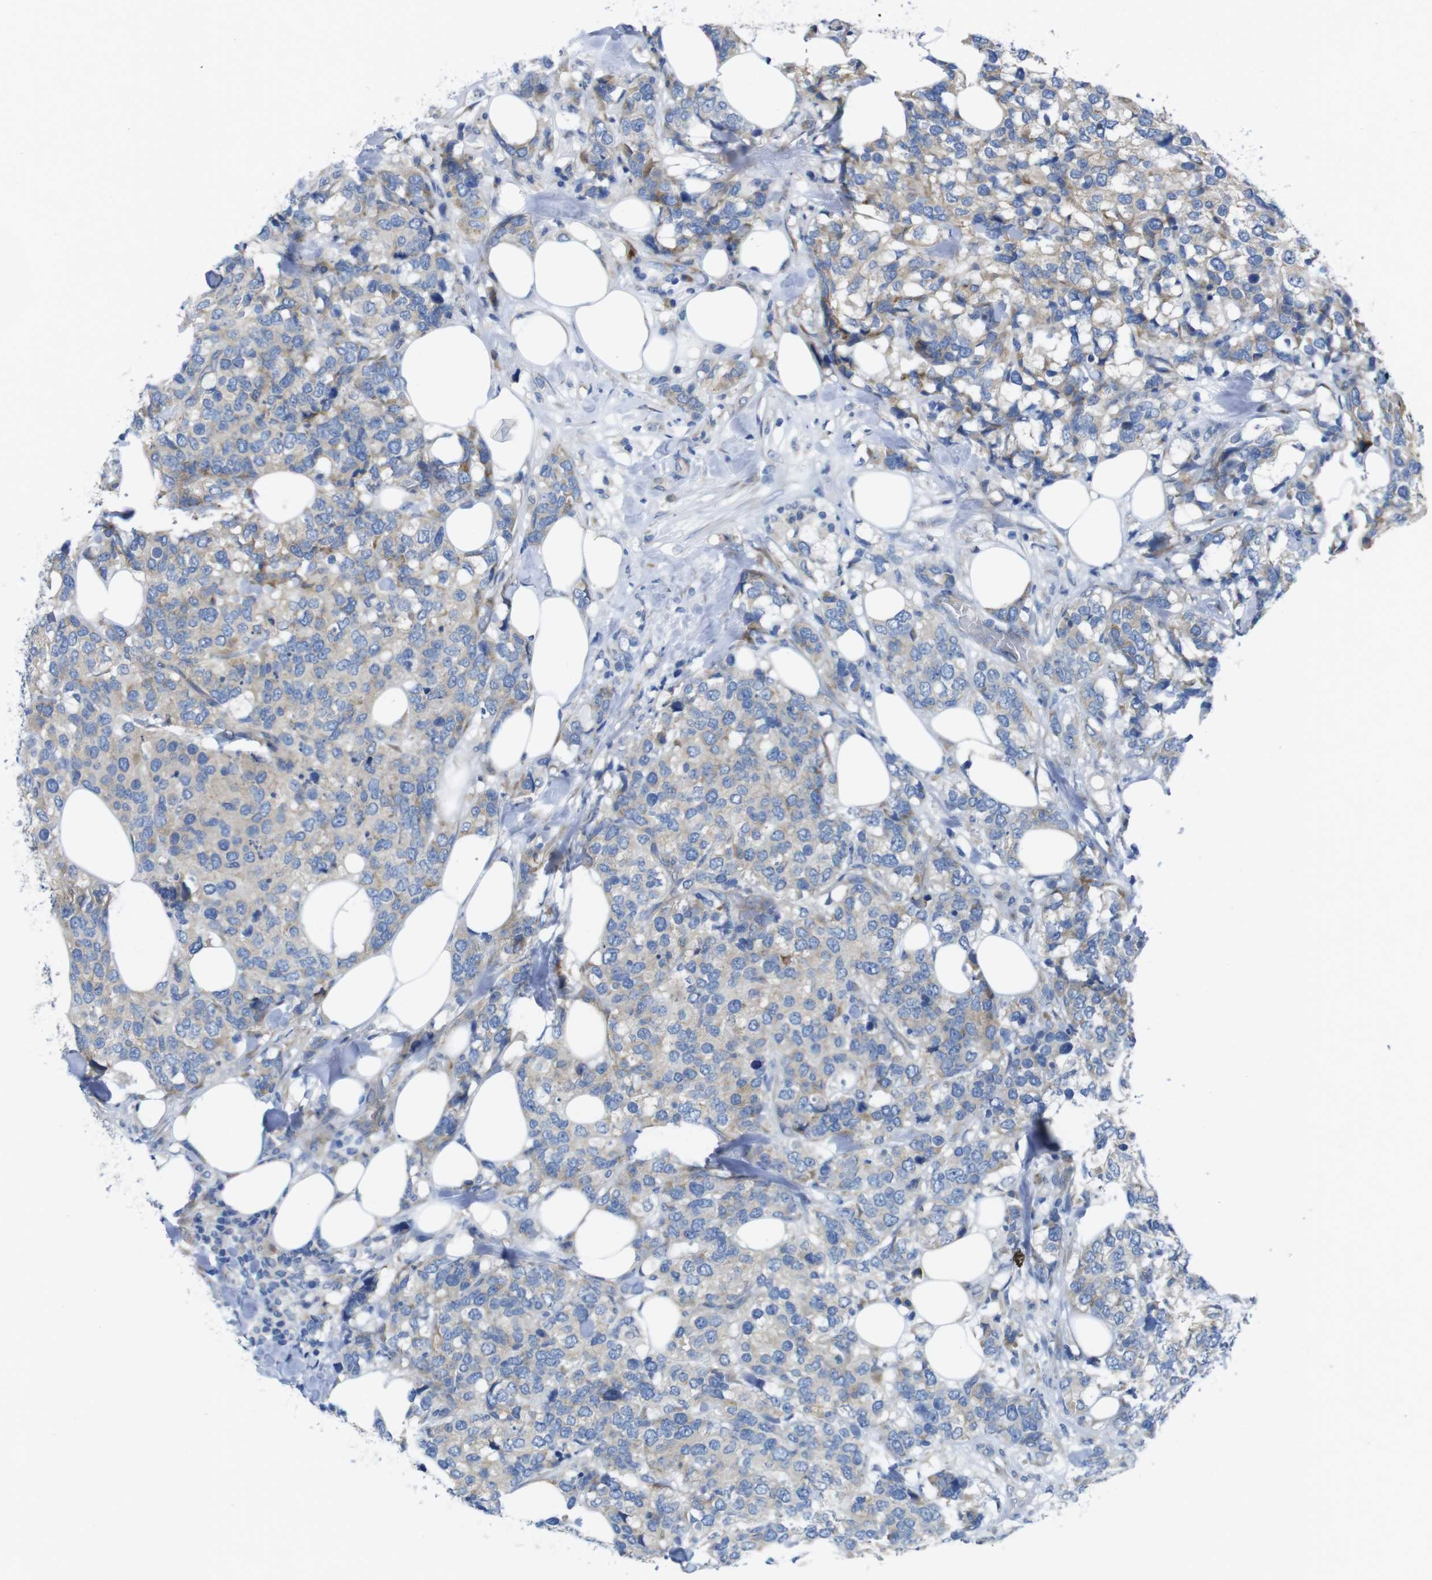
{"staining": {"intensity": "weak", "quantity": ">75%", "location": "cytoplasmic/membranous"}, "tissue": "breast cancer", "cell_type": "Tumor cells", "image_type": "cancer", "snomed": [{"axis": "morphology", "description": "Lobular carcinoma"}, {"axis": "topography", "description": "Breast"}], "caption": "A high-resolution histopathology image shows immunohistochemistry staining of lobular carcinoma (breast), which reveals weak cytoplasmic/membranous positivity in approximately >75% of tumor cells. The staining is performed using DAB (3,3'-diaminobenzidine) brown chromogen to label protein expression. The nuclei are counter-stained blue using hematoxylin.", "gene": "TMEM234", "patient": {"sex": "female", "age": 59}}